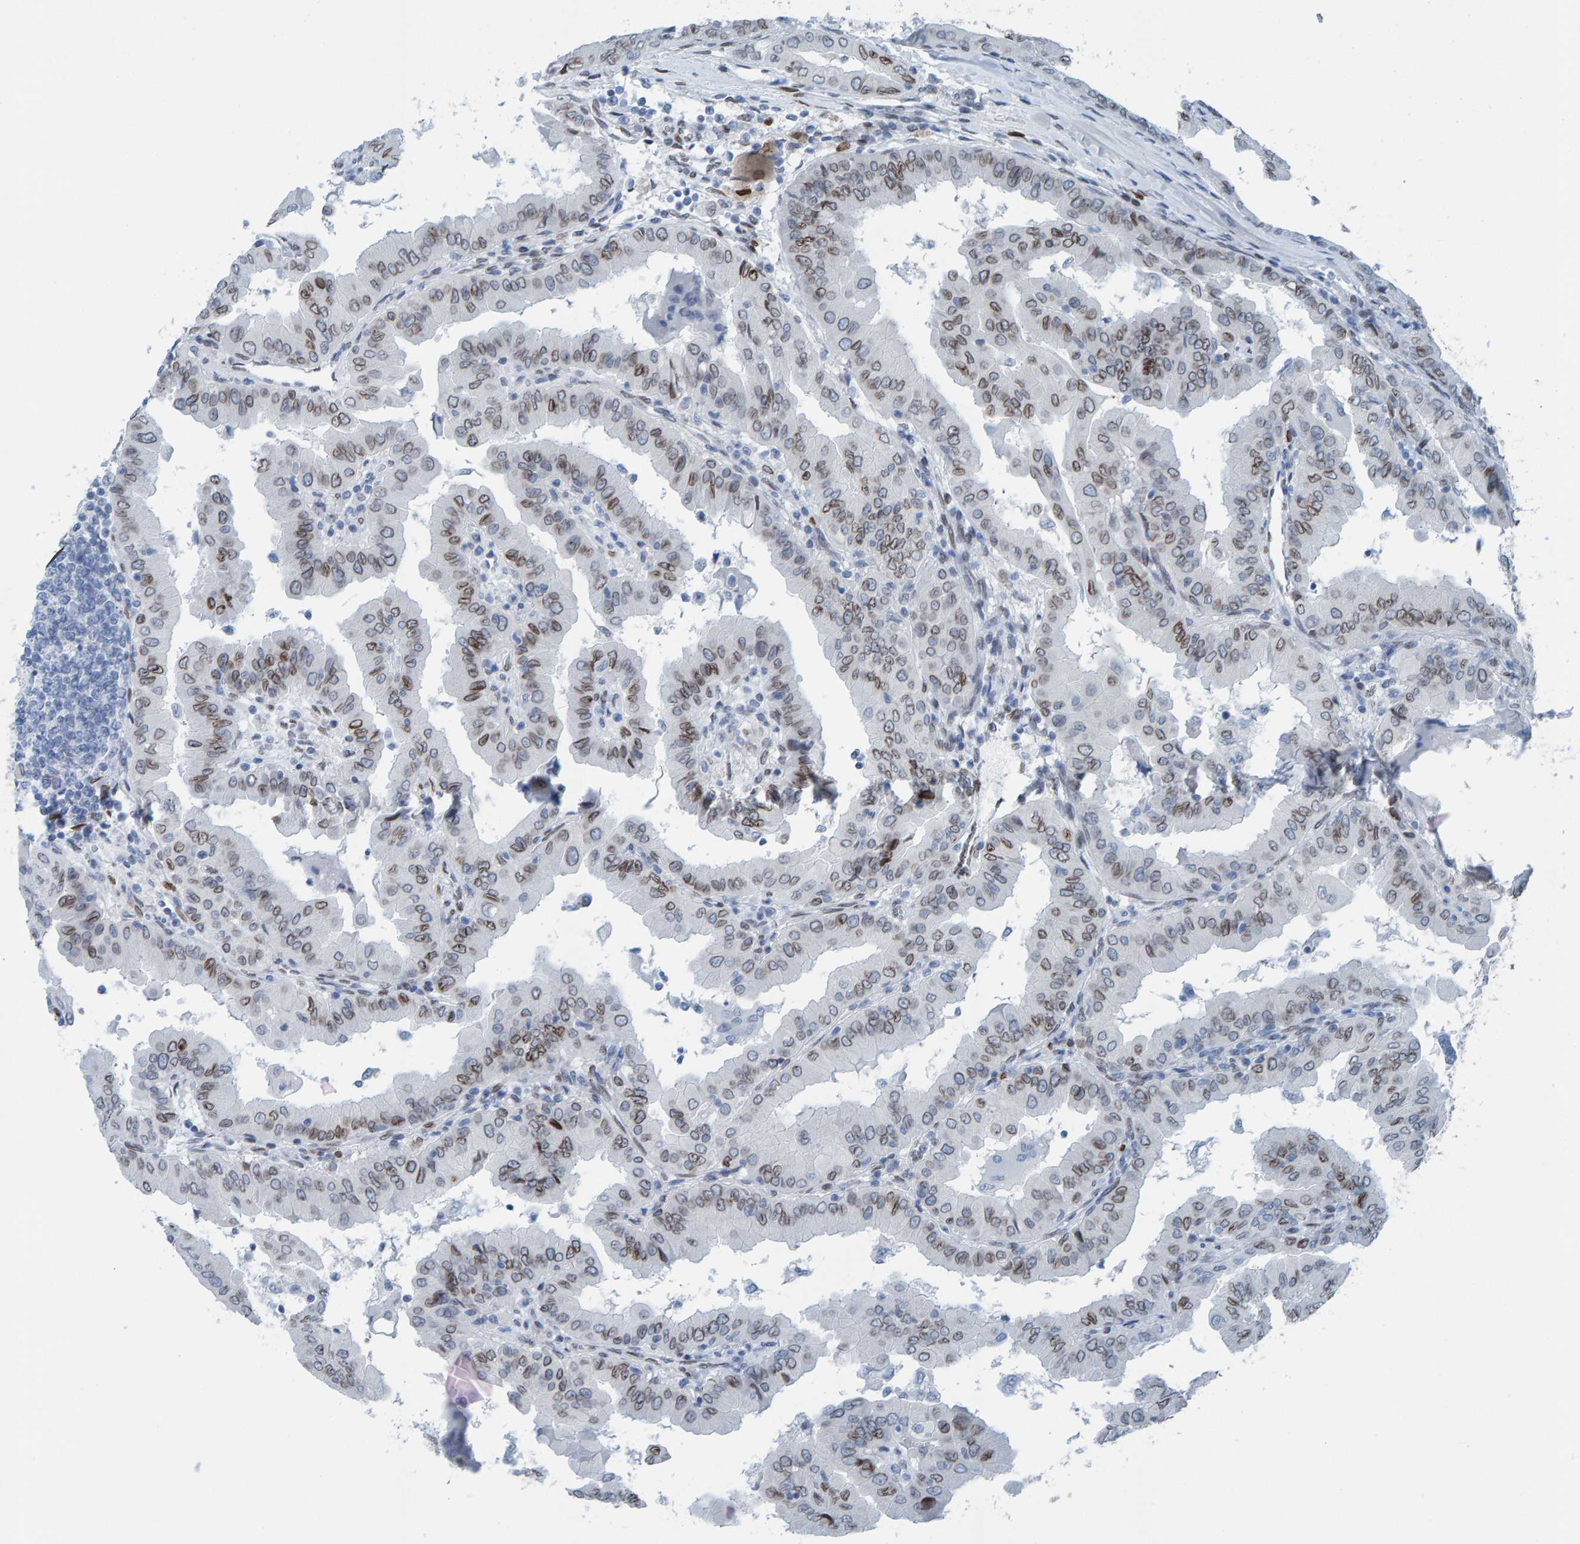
{"staining": {"intensity": "moderate", "quantity": ">75%", "location": "cytoplasmic/membranous,nuclear"}, "tissue": "thyroid cancer", "cell_type": "Tumor cells", "image_type": "cancer", "snomed": [{"axis": "morphology", "description": "Papillary adenocarcinoma, NOS"}, {"axis": "topography", "description": "Thyroid gland"}], "caption": "The micrograph demonstrates a brown stain indicating the presence of a protein in the cytoplasmic/membranous and nuclear of tumor cells in papillary adenocarcinoma (thyroid).", "gene": "LMNB2", "patient": {"sex": "male", "age": 33}}